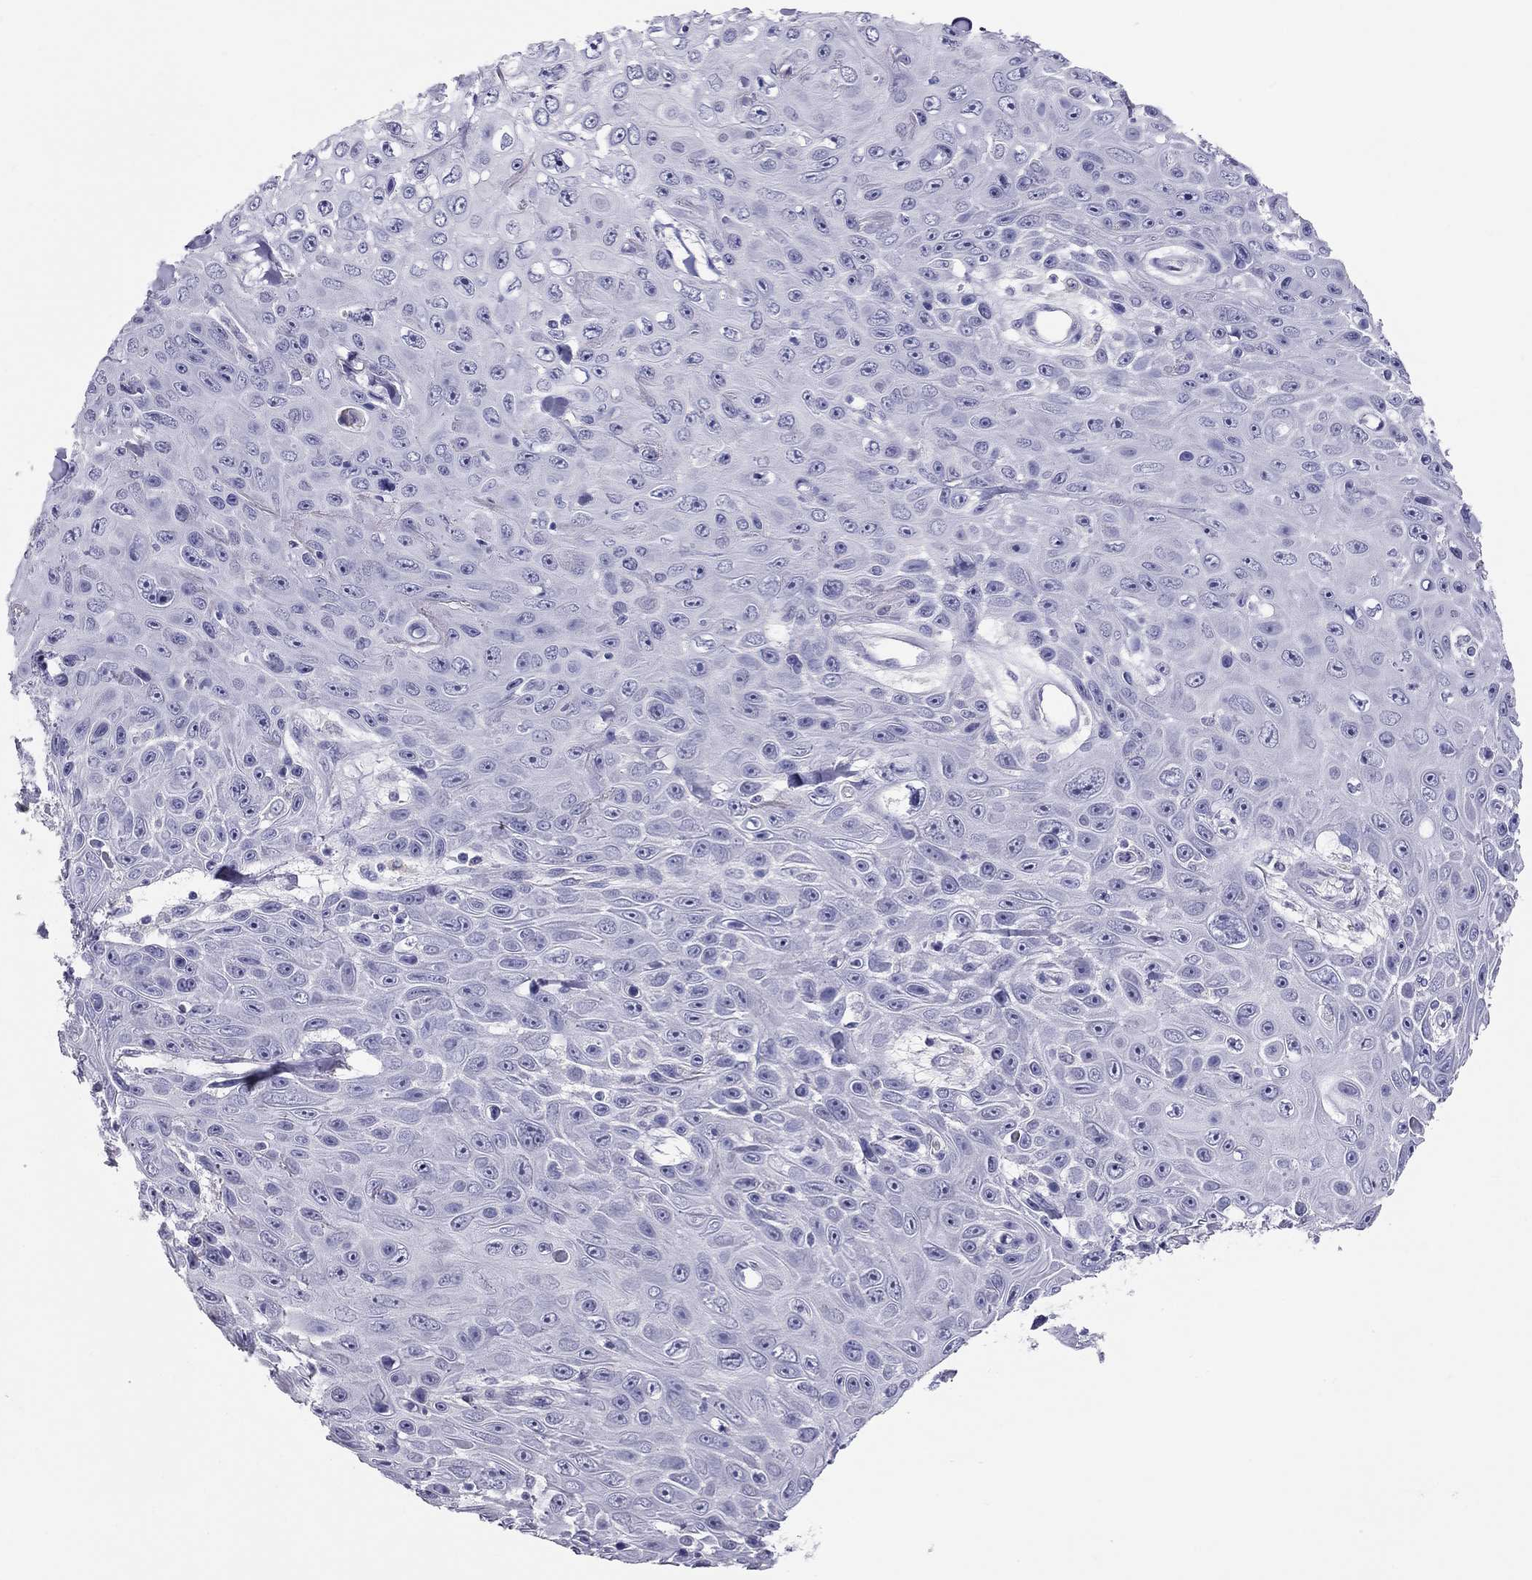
{"staining": {"intensity": "negative", "quantity": "none", "location": "none"}, "tissue": "skin cancer", "cell_type": "Tumor cells", "image_type": "cancer", "snomed": [{"axis": "morphology", "description": "Squamous cell carcinoma, NOS"}, {"axis": "topography", "description": "Skin"}], "caption": "High magnification brightfield microscopy of skin cancer (squamous cell carcinoma) stained with DAB (brown) and counterstained with hematoxylin (blue): tumor cells show no significant staining. (Brightfield microscopy of DAB IHC at high magnification).", "gene": "IL17REL", "patient": {"sex": "male", "age": 82}}